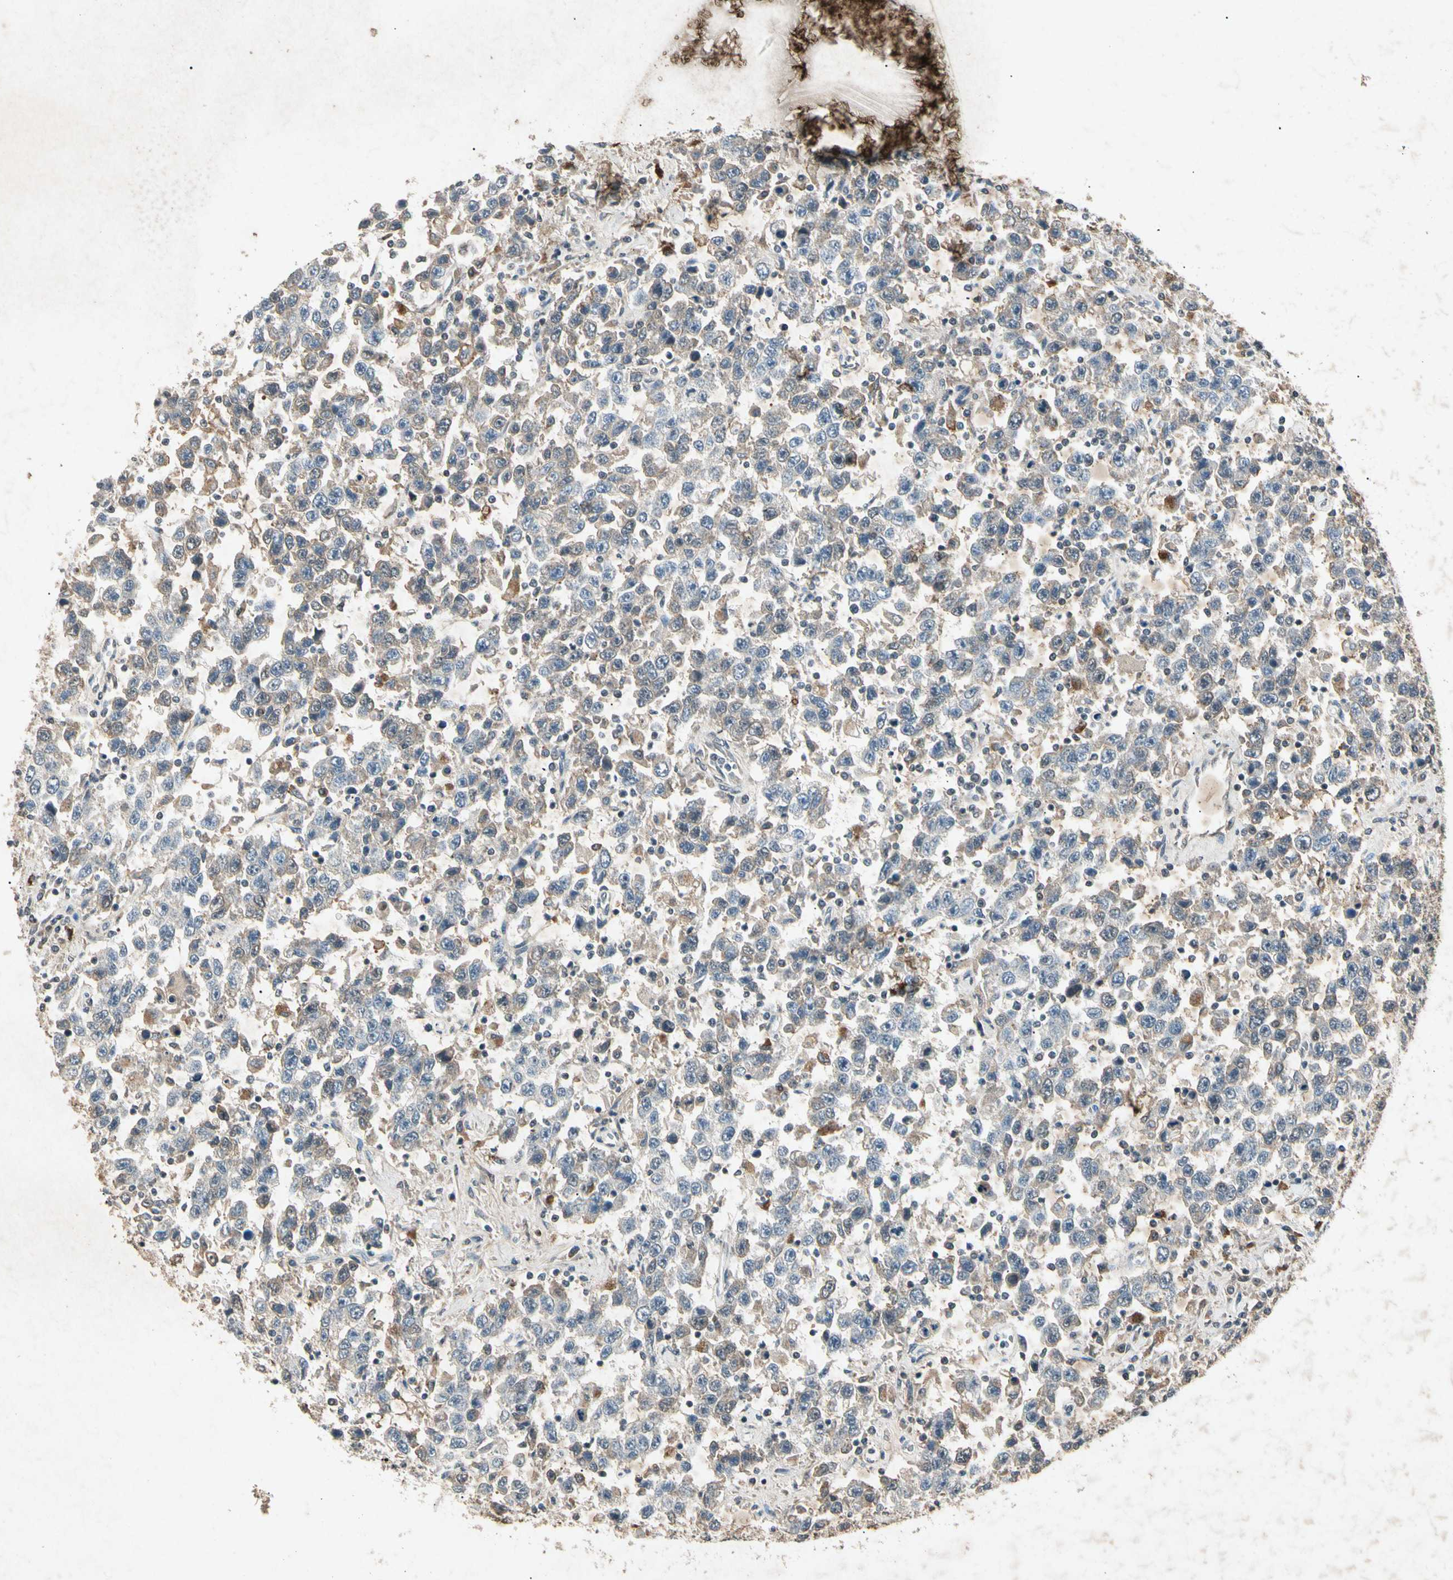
{"staining": {"intensity": "weak", "quantity": "<25%", "location": "cytoplasmic/membranous"}, "tissue": "testis cancer", "cell_type": "Tumor cells", "image_type": "cancer", "snomed": [{"axis": "morphology", "description": "Seminoma, NOS"}, {"axis": "topography", "description": "Testis"}], "caption": "Tumor cells are negative for brown protein staining in testis cancer.", "gene": "CP", "patient": {"sex": "male", "age": 41}}